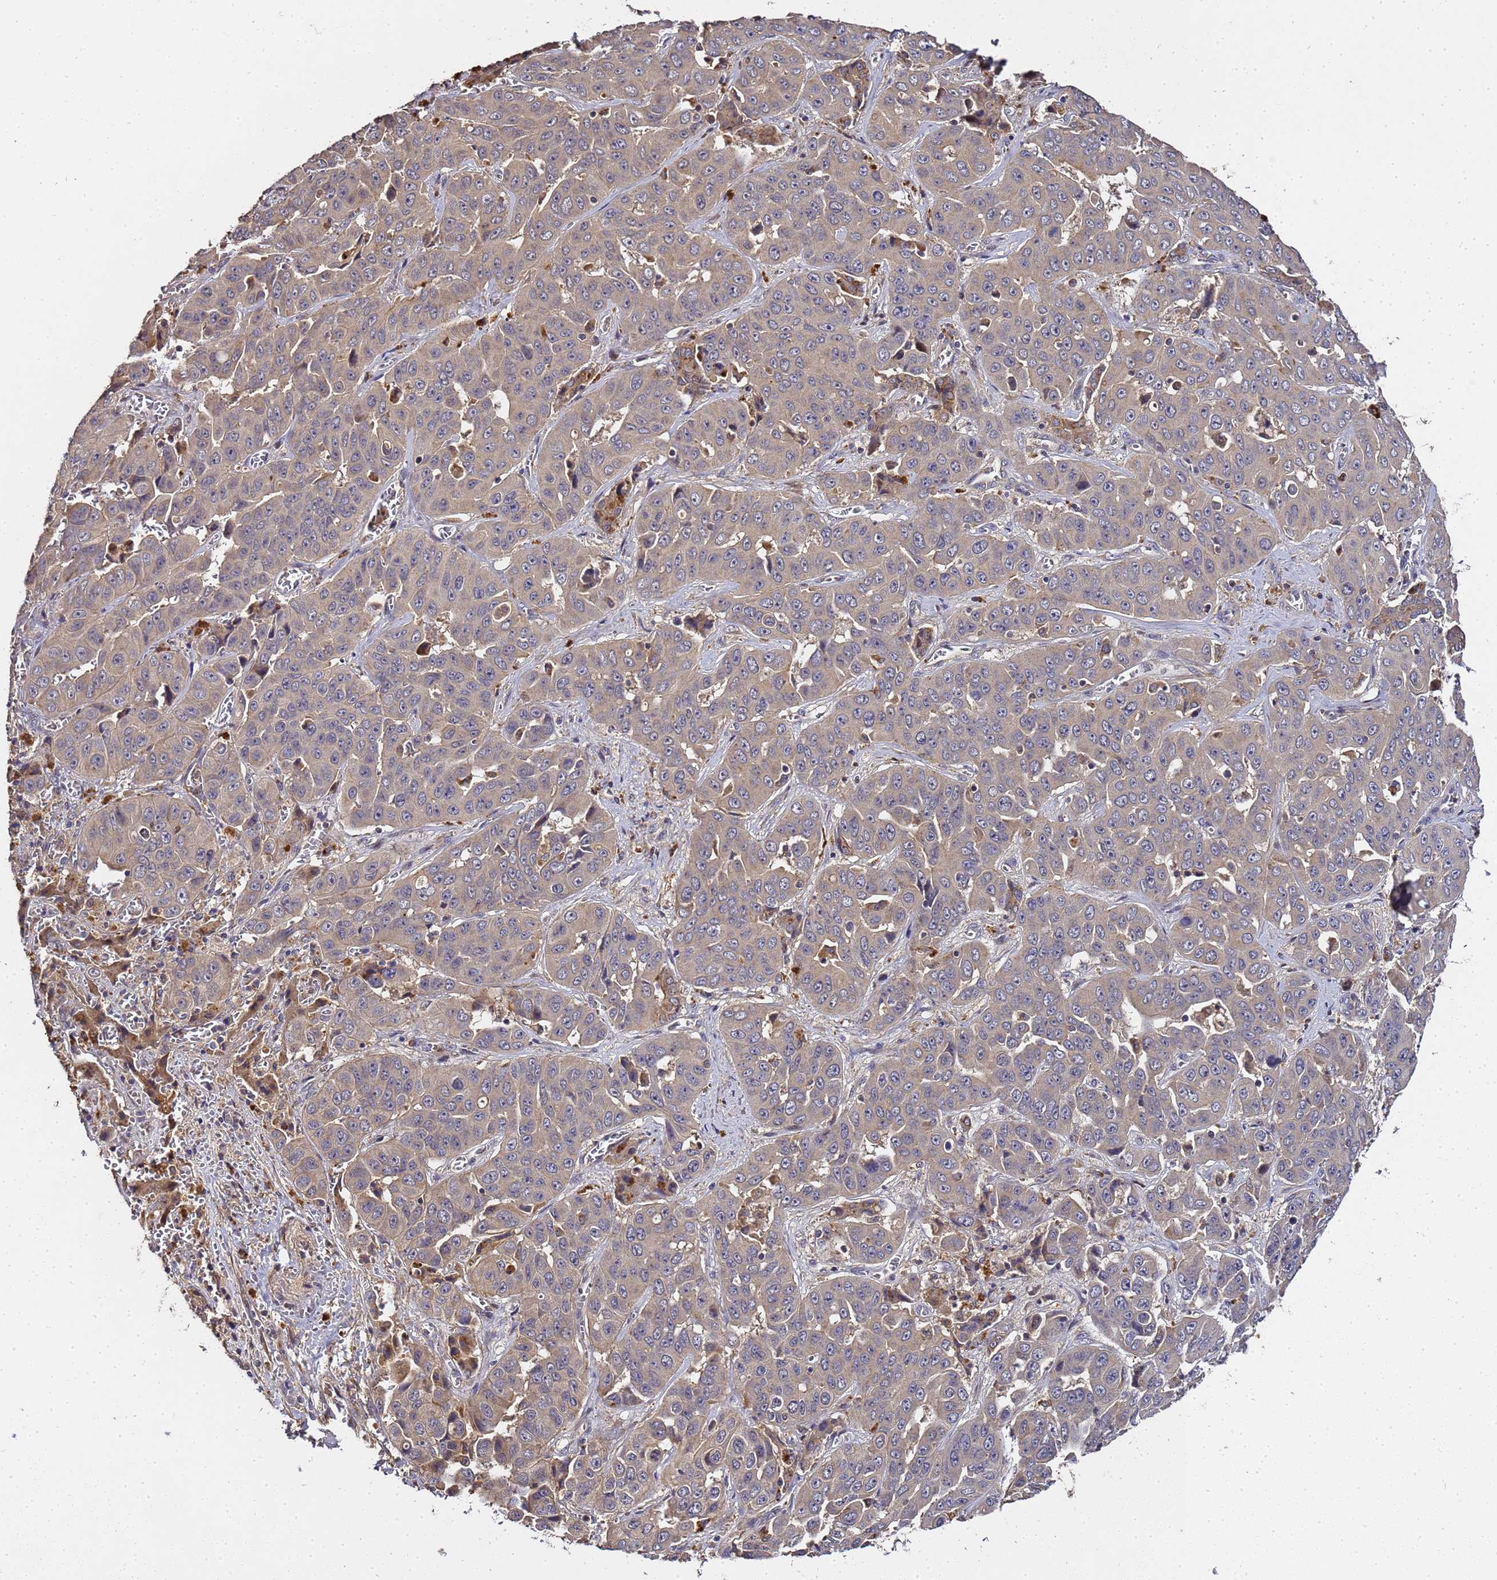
{"staining": {"intensity": "weak", "quantity": ">75%", "location": "cytoplasmic/membranous"}, "tissue": "liver cancer", "cell_type": "Tumor cells", "image_type": "cancer", "snomed": [{"axis": "morphology", "description": "Cholangiocarcinoma"}, {"axis": "topography", "description": "Liver"}], "caption": "A low amount of weak cytoplasmic/membranous positivity is appreciated in approximately >75% of tumor cells in liver cholangiocarcinoma tissue.", "gene": "LGI4", "patient": {"sex": "female", "age": 52}}